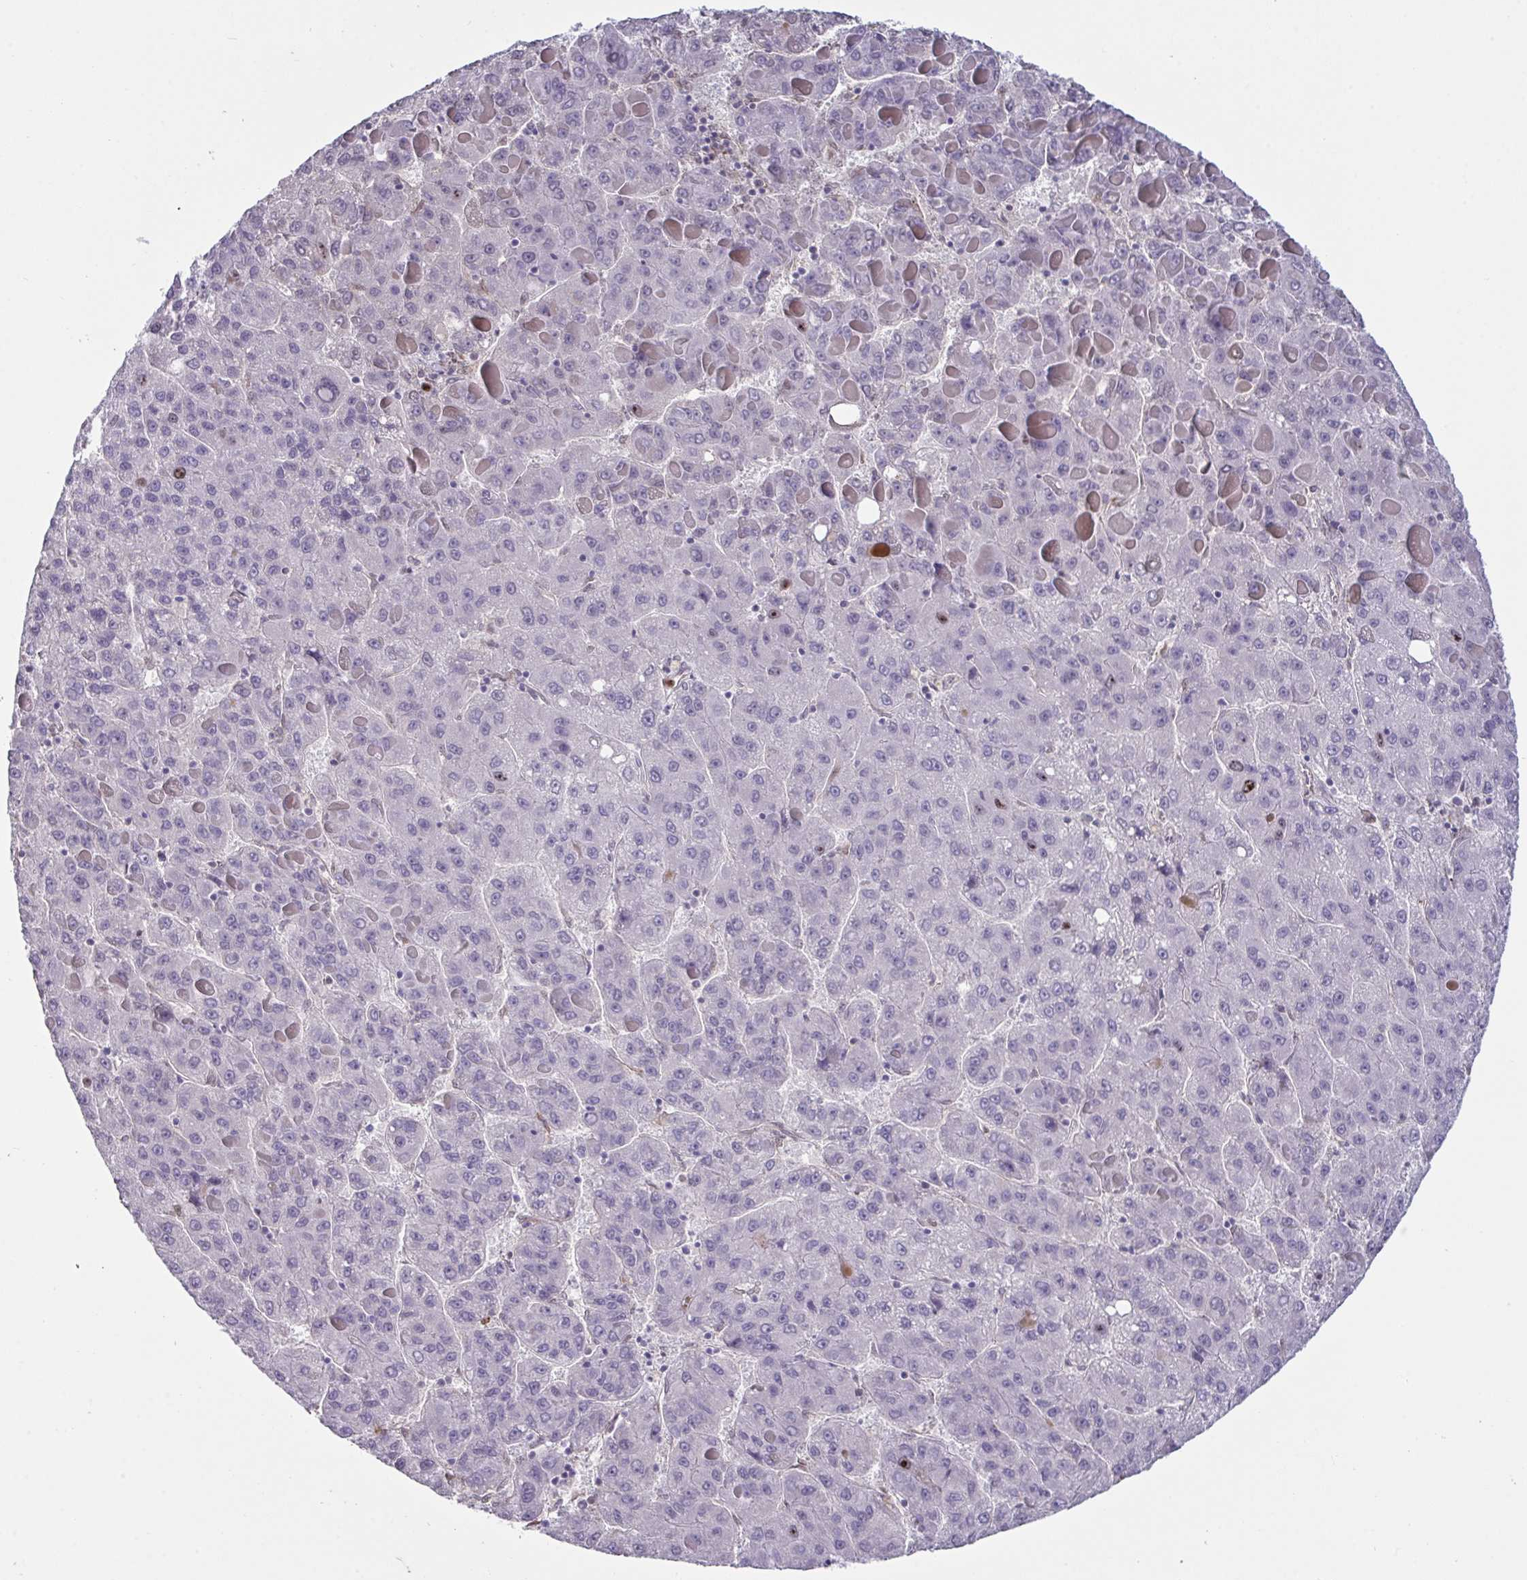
{"staining": {"intensity": "moderate", "quantity": "<25%", "location": "nuclear"}, "tissue": "liver cancer", "cell_type": "Tumor cells", "image_type": "cancer", "snomed": [{"axis": "morphology", "description": "Carcinoma, Hepatocellular, NOS"}, {"axis": "topography", "description": "Liver"}], "caption": "Immunohistochemistry (IHC) micrograph of hepatocellular carcinoma (liver) stained for a protein (brown), which exhibits low levels of moderate nuclear staining in approximately <25% of tumor cells.", "gene": "SETD7", "patient": {"sex": "female", "age": 82}}